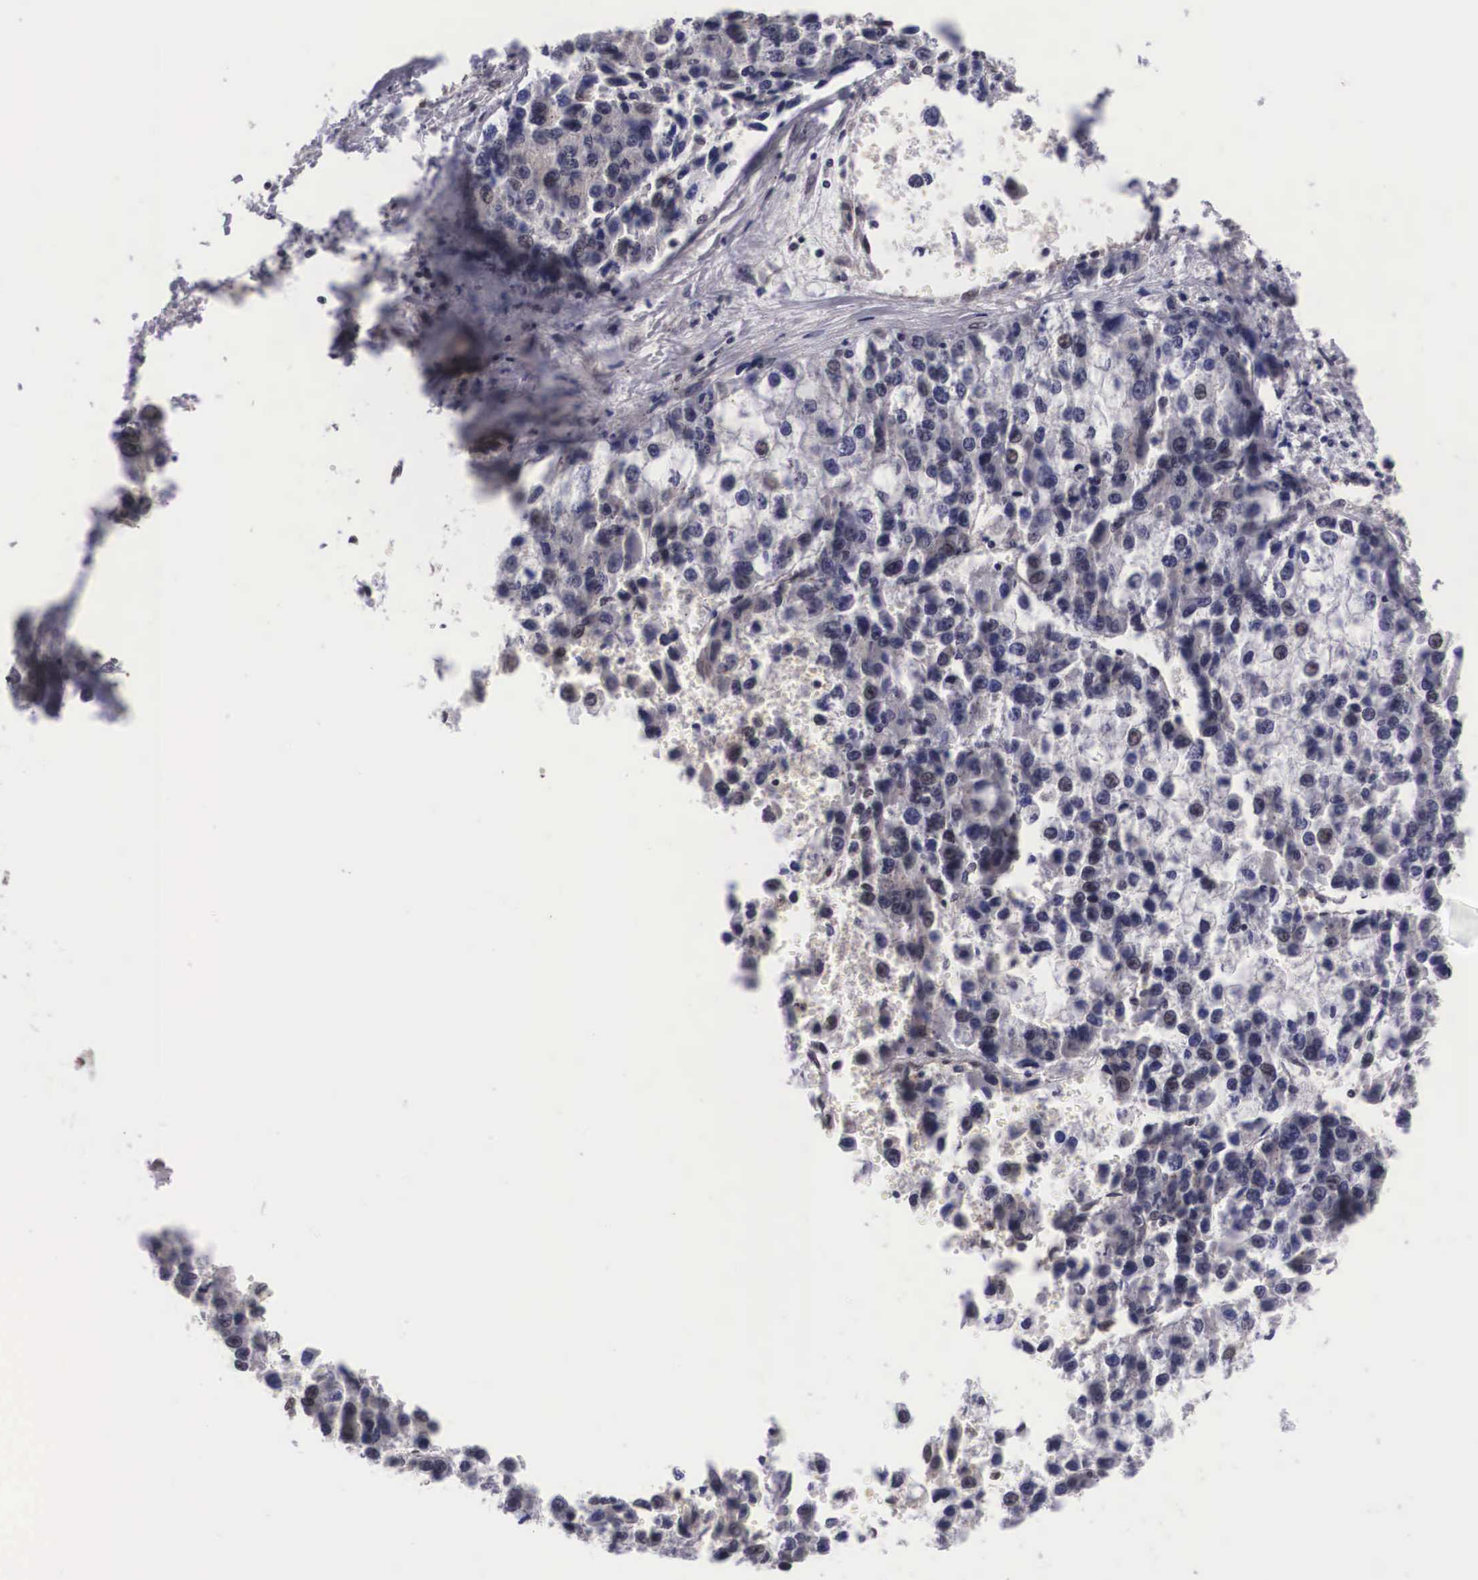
{"staining": {"intensity": "negative", "quantity": "none", "location": "none"}, "tissue": "liver cancer", "cell_type": "Tumor cells", "image_type": "cancer", "snomed": [{"axis": "morphology", "description": "Carcinoma, Hepatocellular, NOS"}, {"axis": "topography", "description": "Liver"}], "caption": "Immunohistochemical staining of human liver cancer (hepatocellular carcinoma) demonstrates no significant expression in tumor cells.", "gene": "OTX2", "patient": {"sex": "female", "age": 66}}